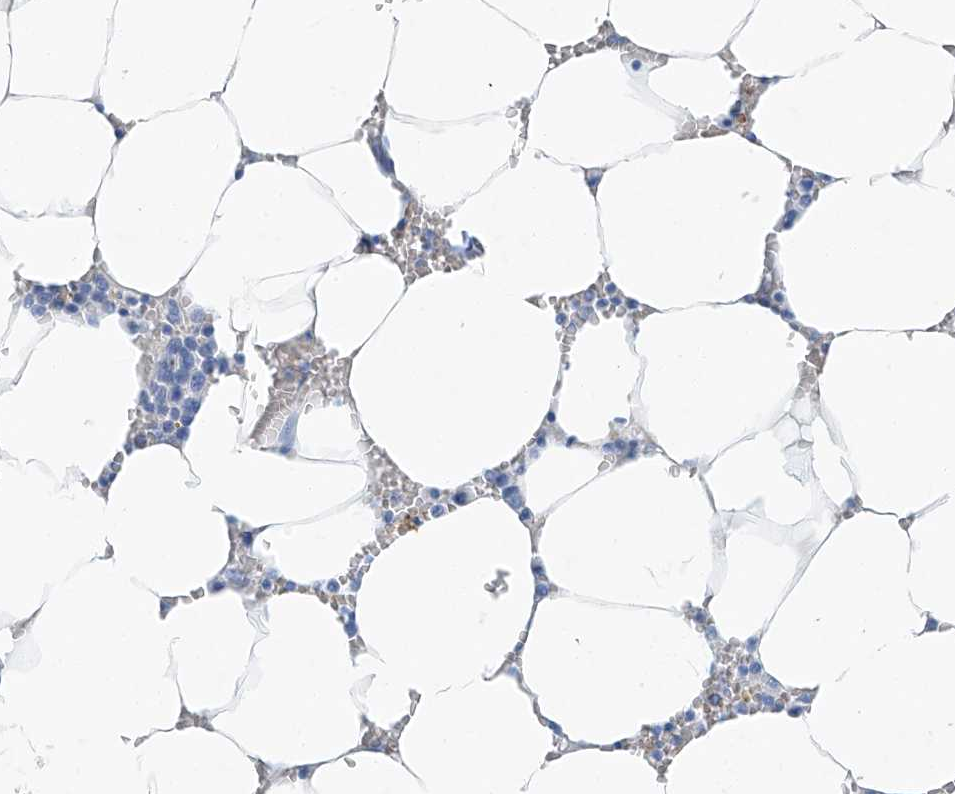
{"staining": {"intensity": "negative", "quantity": "none", "location": "none"}, "tissue": "bone marrow", "cell_type": "Hematopoietic cells", "image_type": "normal", "snomed": [{"axis": "morphology", "description": "Normal tissue, NOS"}, {"axis": "topography", "description": "Bone marrow"}], "caption": "High power microscopy photomicrograph of an immunohistochemistry photomicrograph of normal bone marrow, revealing no significant expression in hematopoietic cells.", "gene": "C1orf87", "patient": {"sex": "male", "age": 70}}